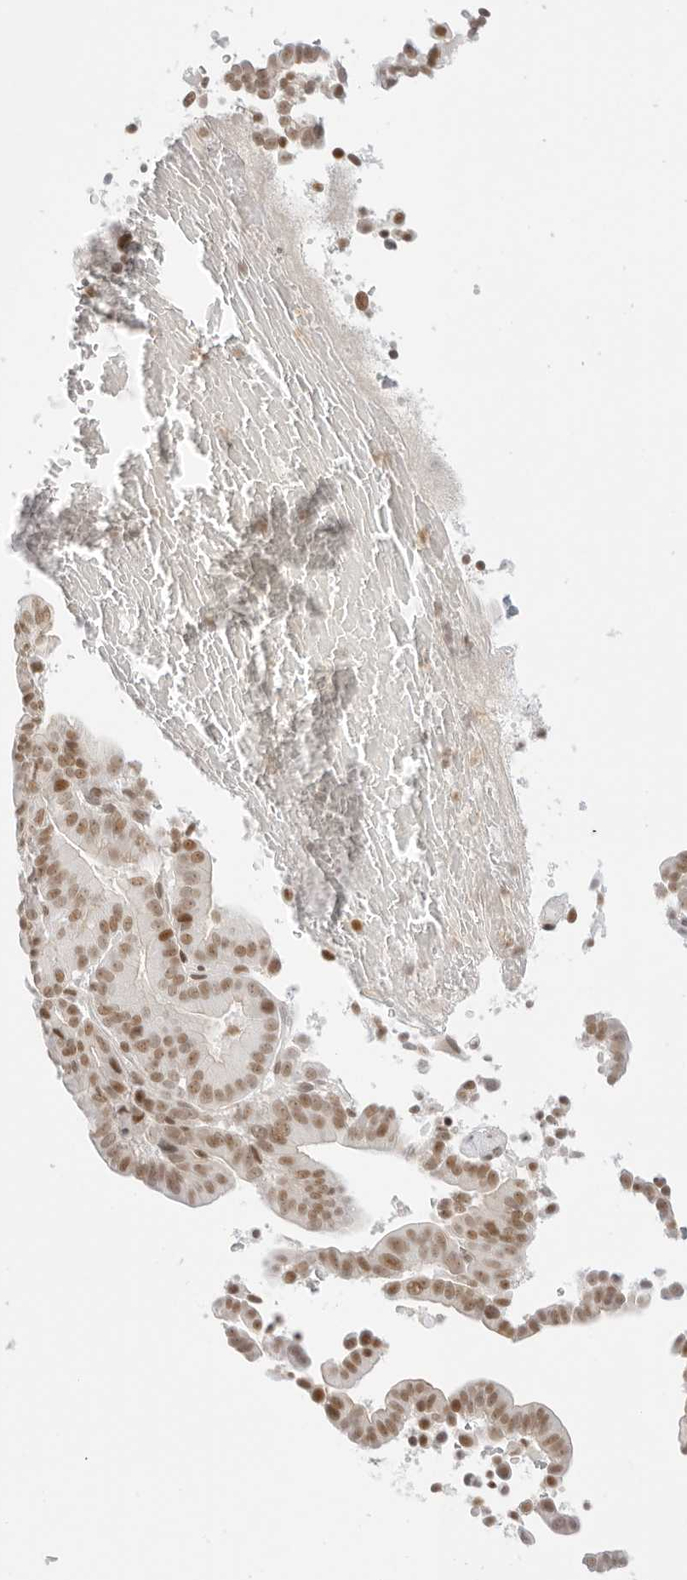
{"staining": {"intensity": "moderate", "quantity": ">75%", "location": "nuclear"}, "tissue": "liver cancer", "cell_type": "Tumor cells", "image_type": "cancer", "snomed": [{"axis": "morphology", "description": "Cholangiocarcinoma"}, {"axis": "topography", "description": "Liver"}], "caption": "Immunohistochemical staining of human cholangiocarcinoma (liver) shows medium levels of moderate nuclear protein expression in approximately >75% of tumor cells.", "gene": "TCIM", "patient": {"sex": "female", "age": 75}}